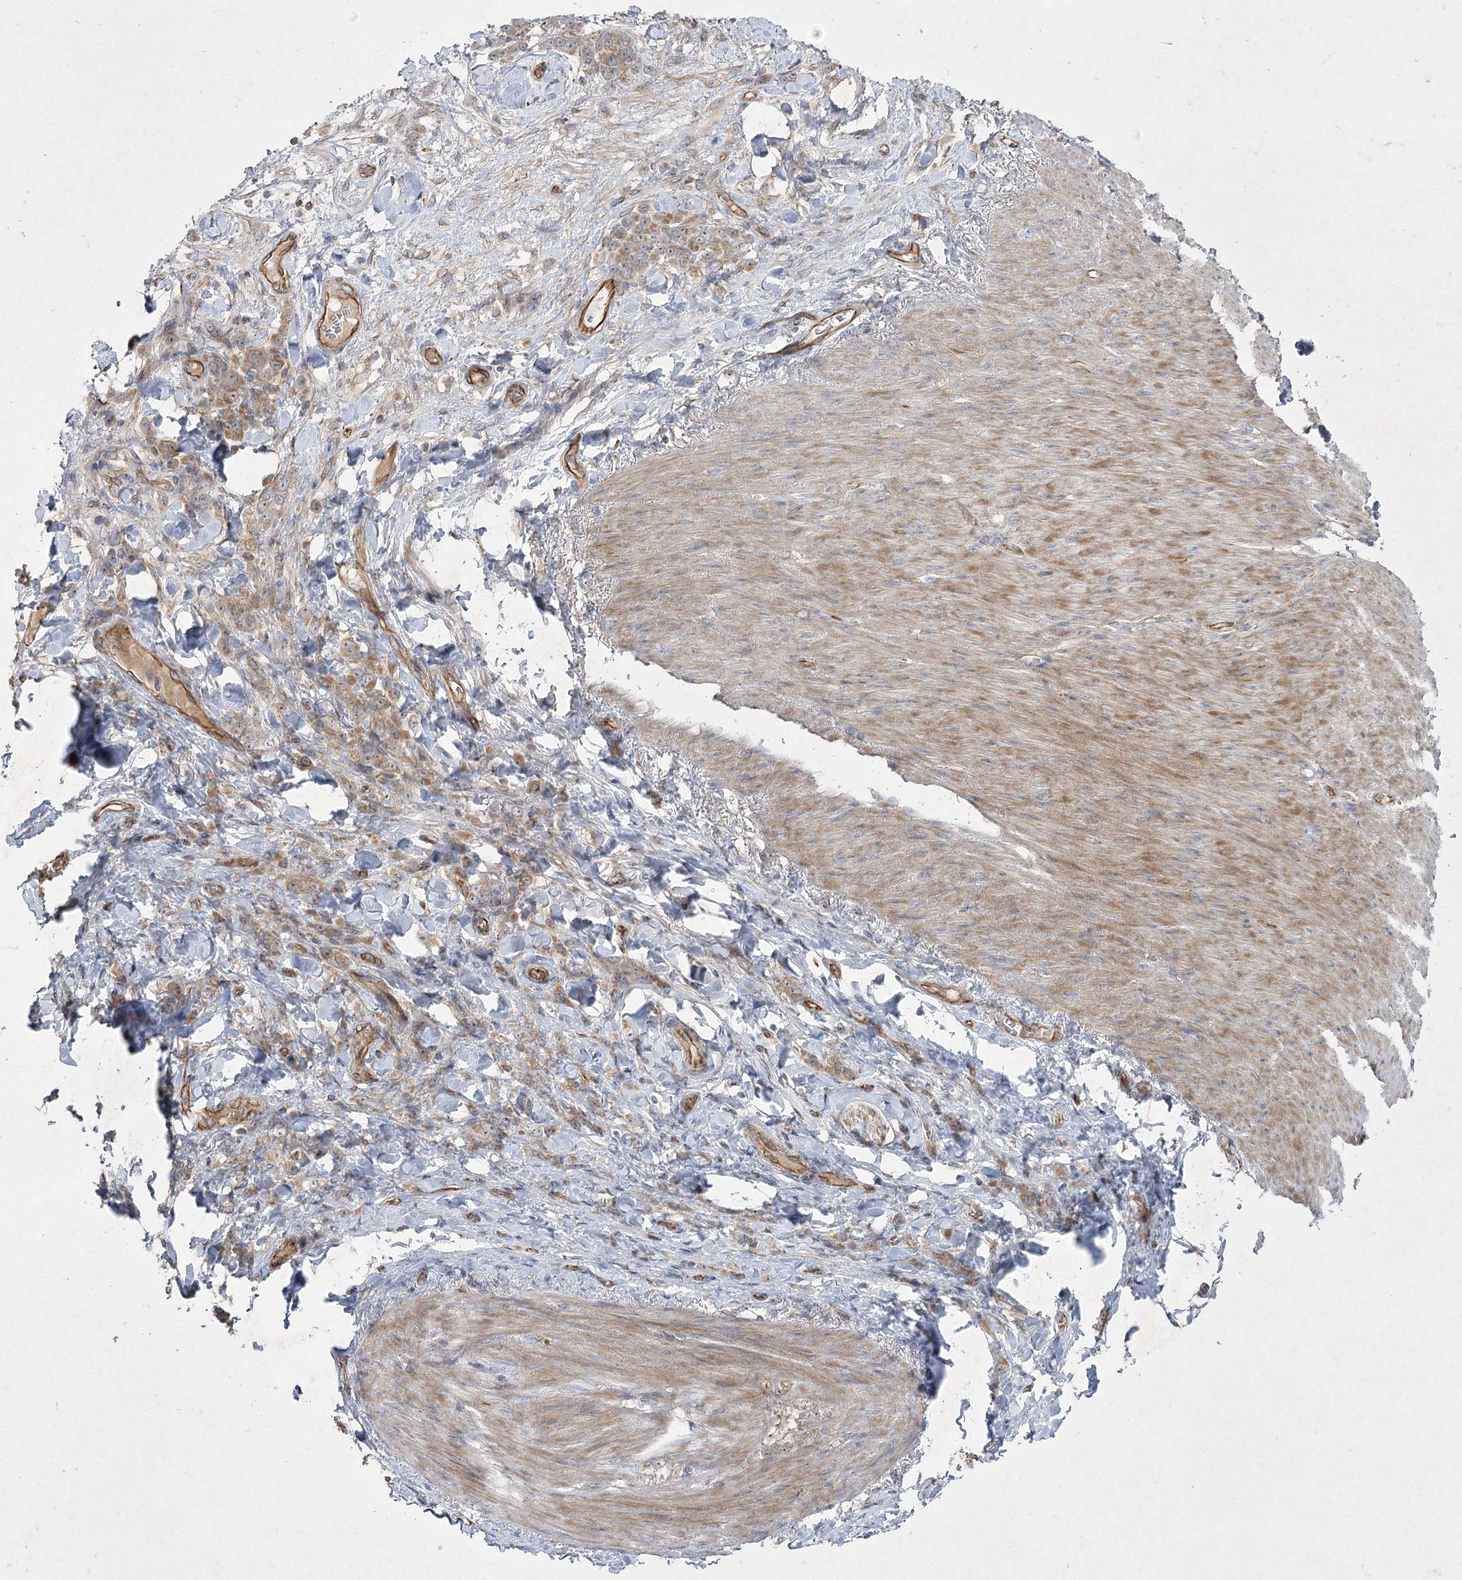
{"staining": {"intensity": "weak", "quantity": ">75%", "location": "cytoplasmic/membranous"}, "tissue": "stomach cancer", "cell_type": "Tumor cells", "image_type": "cancer", "snomed": [{"axis": "morphology", "description": "Normal tissue, NOS"}, {"axis": "morphology", "description": "Adenocarcinoma, NOS"}, {"axis": "topography", "description": "Stomach"}], "caption": "Immunohistochemical staining of human adenocarcinoma (stomach) reveals low levels of weak cytoplasmic/membranous staining in approximately >75% of tumor cells.", "gene": "KIAA0825", "patient": {"sex": "male", "age": 82}}